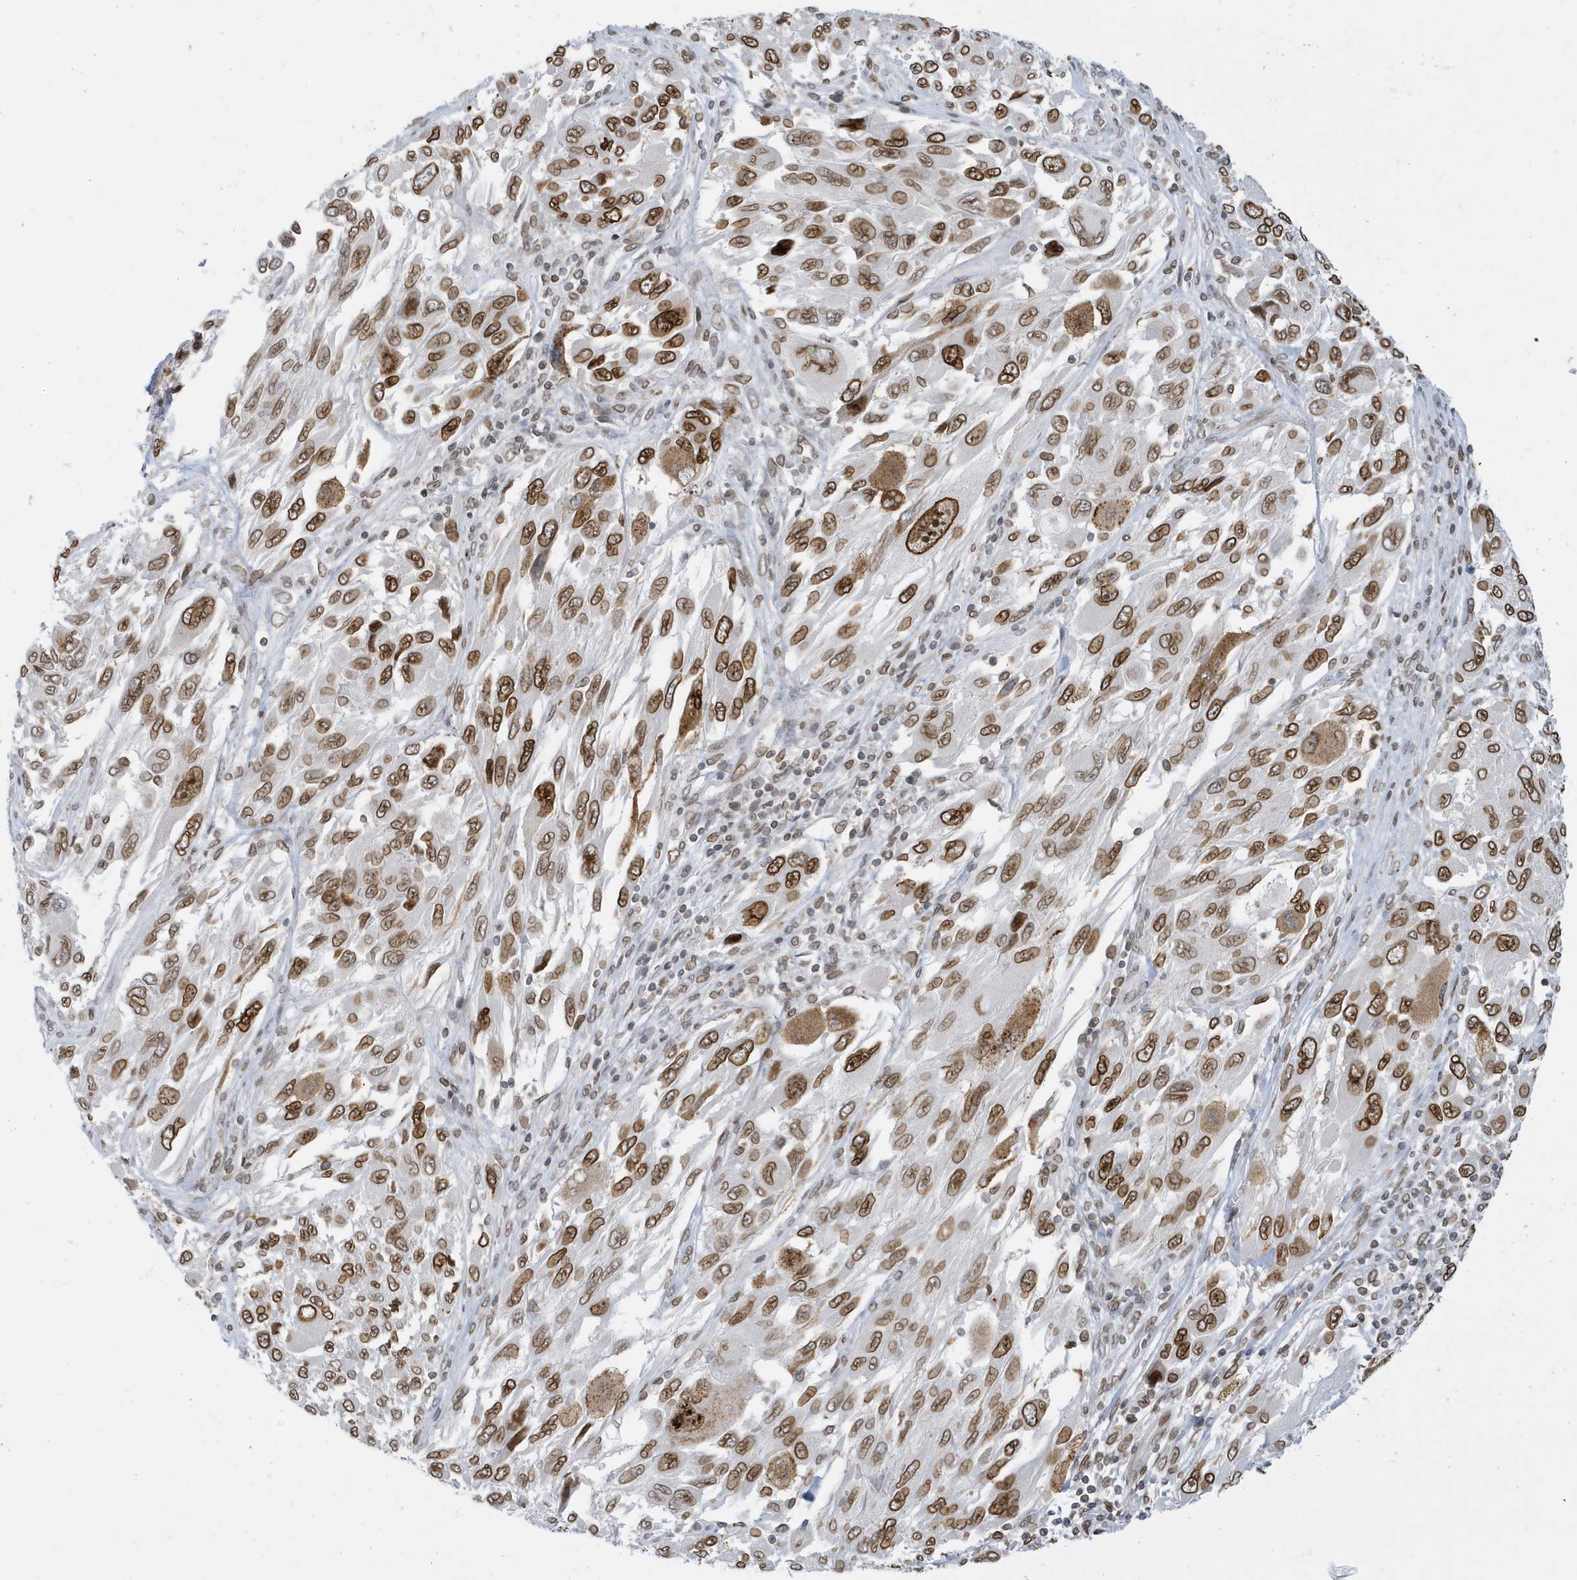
{"staining": {"intensity": "strong", "quantity": ">75%", "location": "cytoplasmic/membranous,nuclear"}, "tissue": "melanoma", "cell_type": "Tumor cells", "image_type": "cancer", "snomed": [{"axis": "morphology", "description": "Malignant melanoma, NOS"}, {"axis": "topography", "description": "Skin"}], "caption": "Melanoma stained with a brown dye reveals strong cytoplasmic/membranous and nuclear positive positivity in approximately >75% of tumor cells.", "gene": "PCYT1A", "patient": {"sex": "female", "age": 91}}